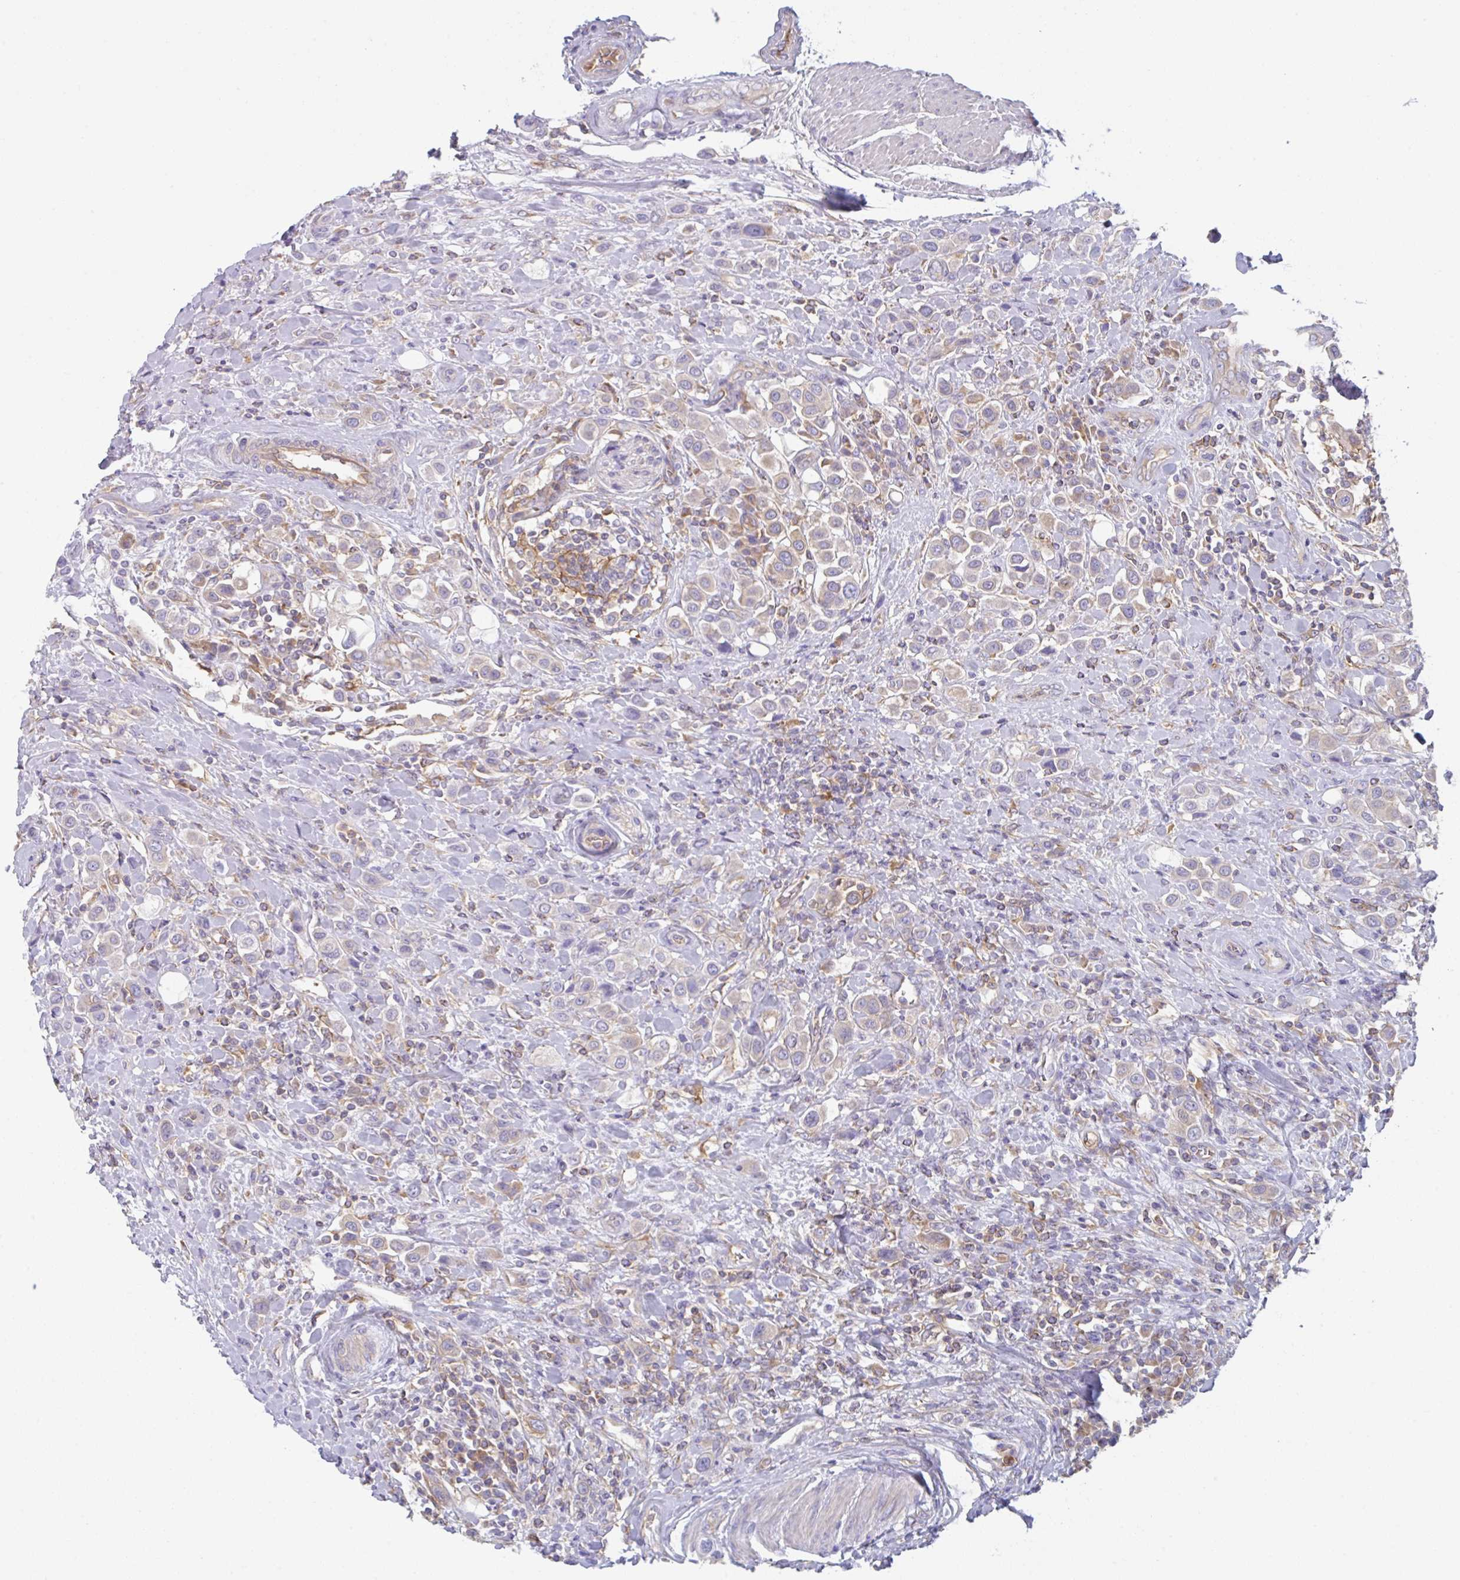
{"staining": {"intensity": "negative", "quantity": "none", "location": "none"}, "tissue": "urothelial cancer", "cell_type": "Tumor cells", "image_type": "cancer", "snomed": [{"axis": "morphology", "description": "Urothelial carcinoma, High grade"}, {"axis": "topography", "description": "Urinary bladder"}], "caption": "The histopathology image demonstrates no significant positivity in tumor cells of high-grade urothelial carcinoma.", "gene": "AMPD2", "patient": {"sex": "male", "age": 50}}